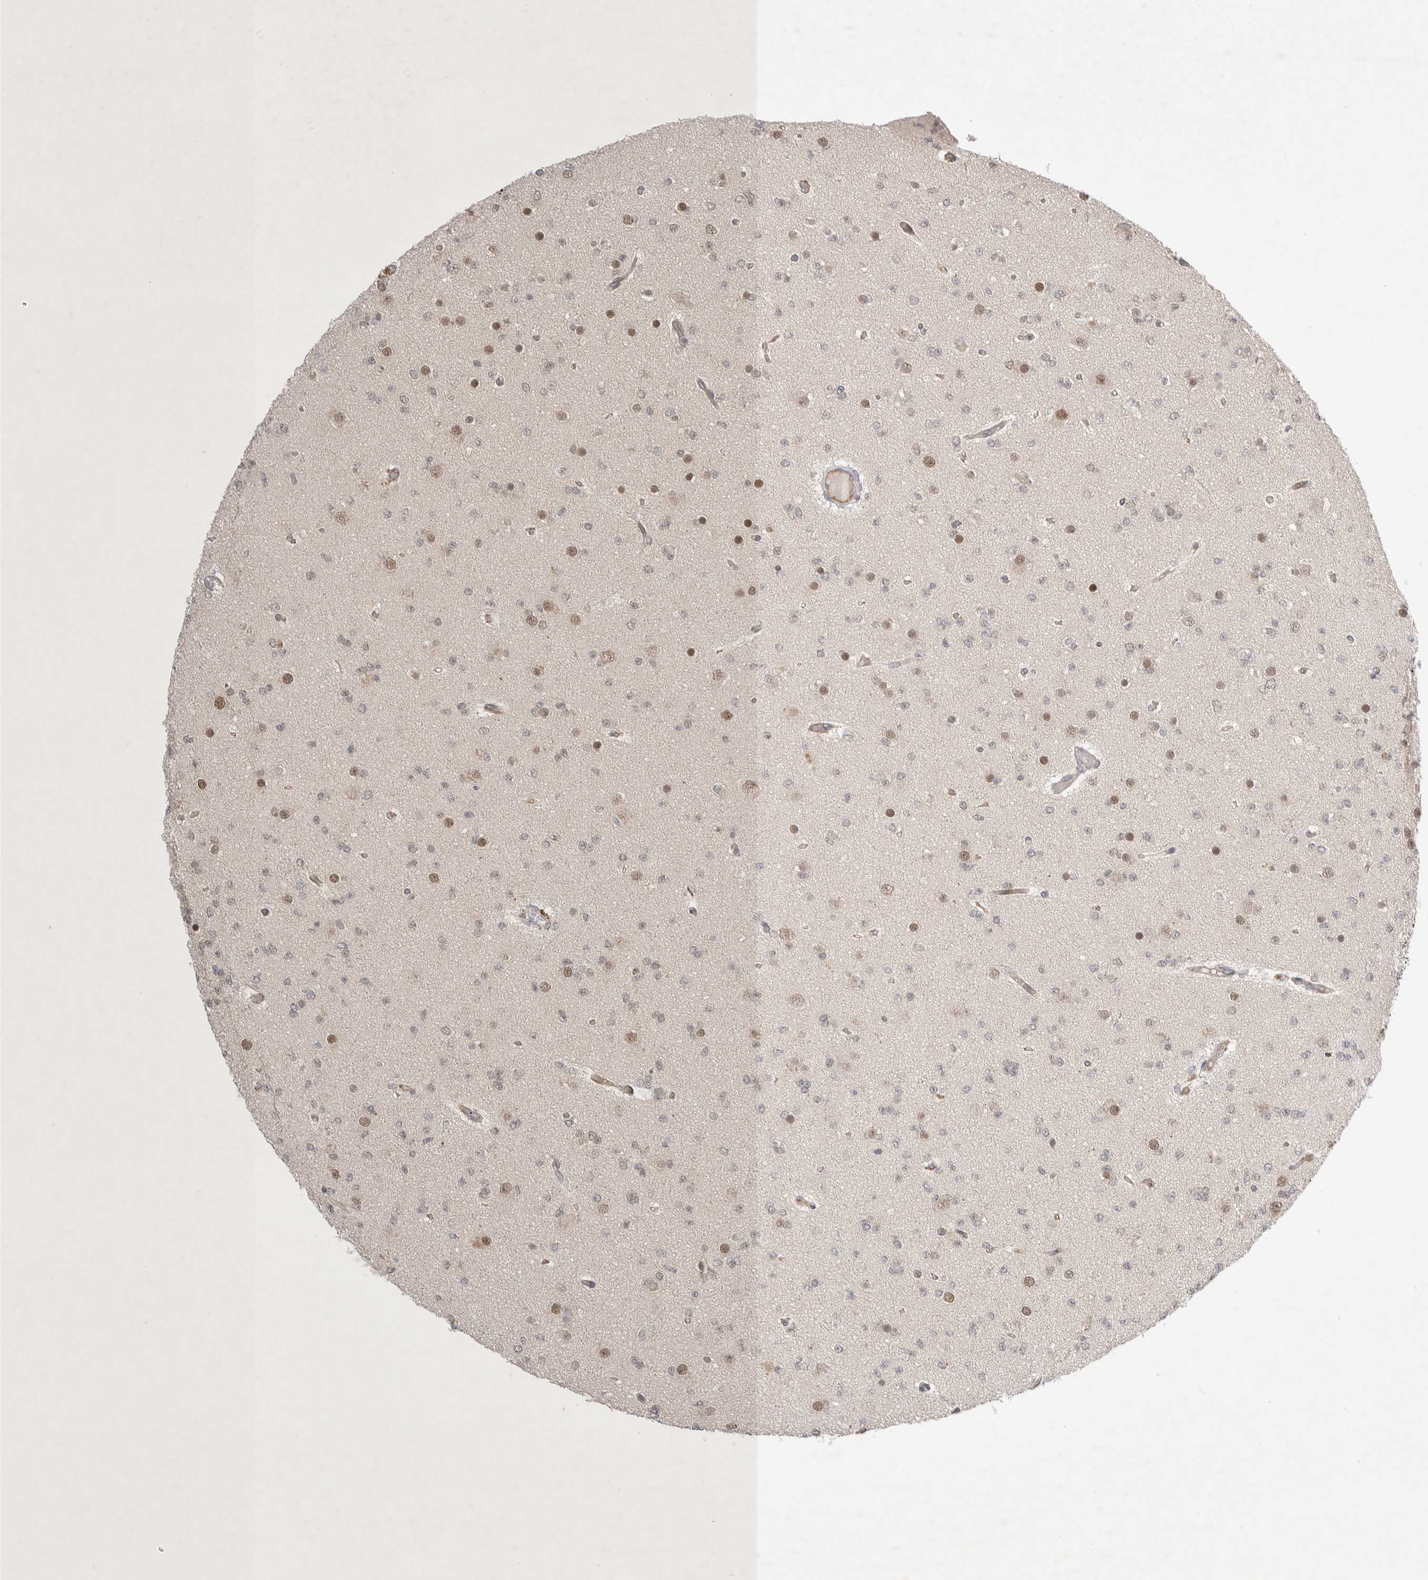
{"staining": {"intensity": "weak", "quantity": "25%-75%", "location": "nuclear"}, "tissue": "glioma", "cell_type": "Tumor cells", "image_type": "cancer", "snomed": [{"axis": "morphology", "description": "Glioma, malignant, Low grade"}, {"axis": "topography", "description": "Brain"}], "caption": "Glioma stained for a protein displays weak nuclear positivity in tumor cells.", "gene": "ZNF704", "patient": {"sex": "female", "age": 22}}